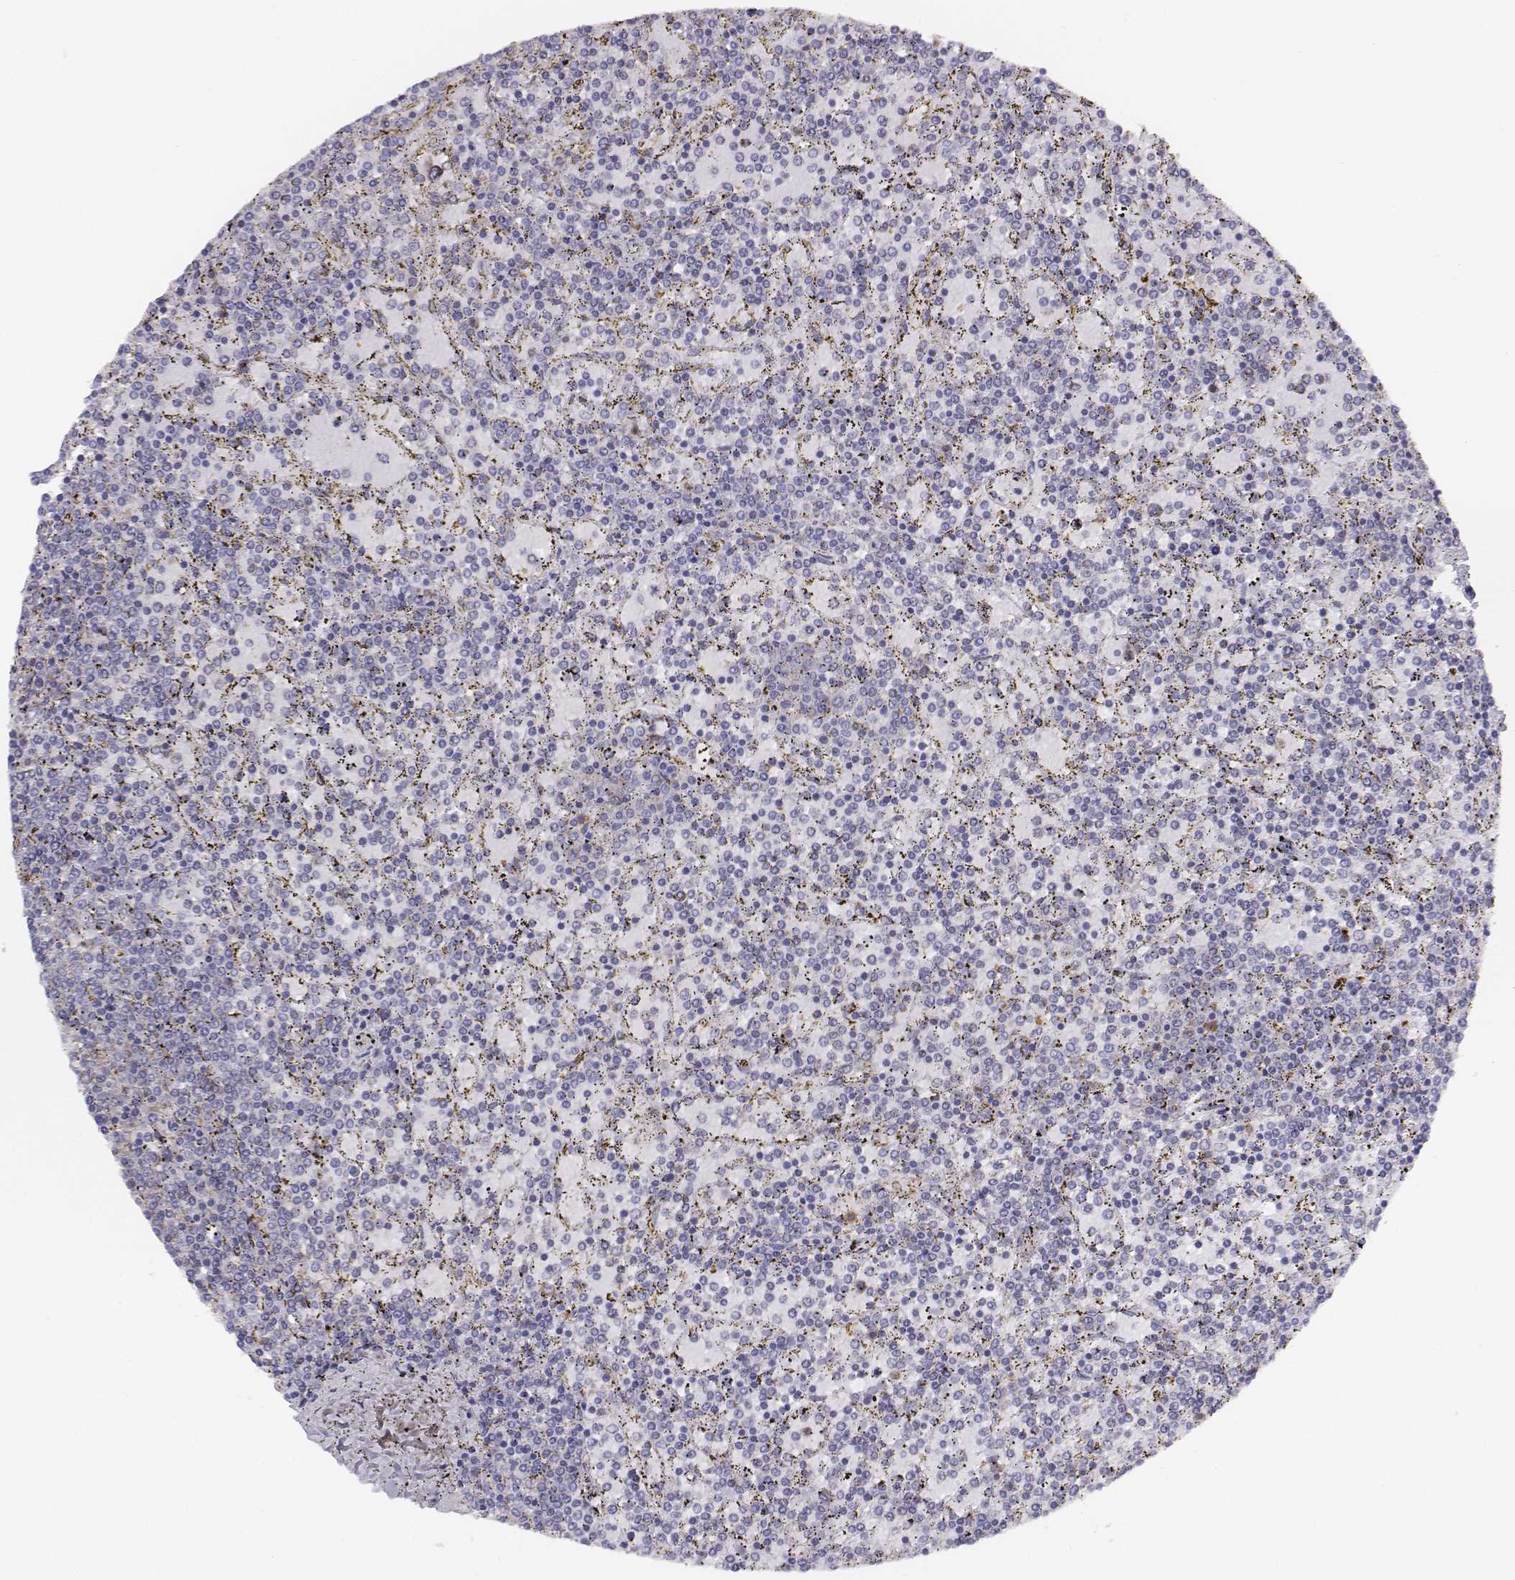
{"staining": {"intensity": "negative", "quantity": "none", "location": "none"}, "tissue": "lymphoma", "cell_type": "Tumor cells", "image_type": "cancer", "snomed": [{"axis": "morphology", "description": "Malignant lymphoma, non-Hodgkin's type, Low grade"}, {"axis": "topography", "description": "Spleen"}], "caption": "High magnification brightfield microscopy of lymphoma stained with DAB (brown) and counterstained with hematoxylin (blue): tumor cells show no significant expression.", "gene": "CHST14", "patient": {"sex": "female", "age": 77}}